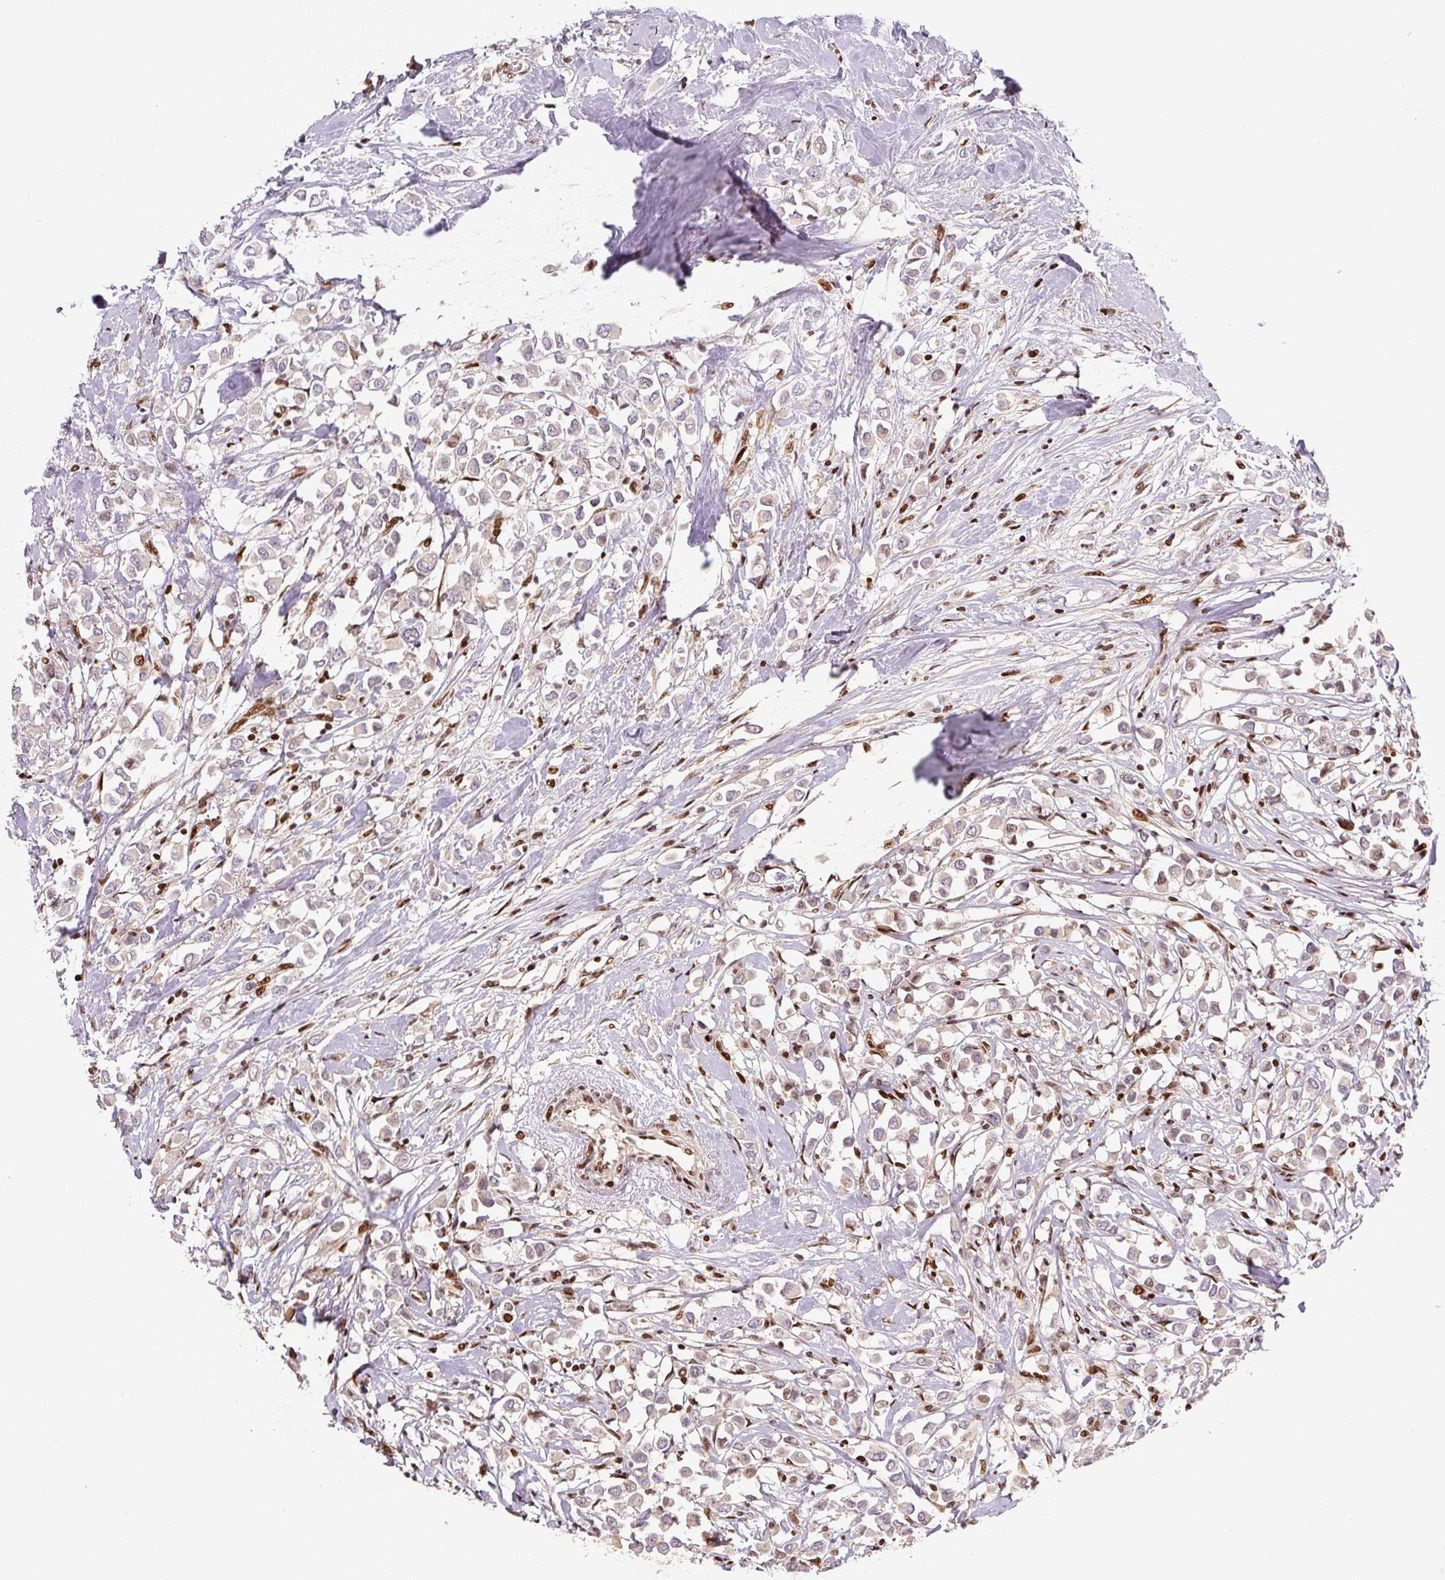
{"staining": {"intensity": "weak", "quantity": "25%-75%", "location": "cytoplasmic/membranous"}, "tissue": "breast cancer", "cell_type": "Tumor cells", "image_type": "cancer", "snomed": [{"axis": "morphology", "description": "Duct carcinoma"}, {"axis": "topography", "description": "Breast"}], "caption": "This is an image of immunohistochemistry staining of breast infiltrating ductal carcinoma, which shows weak positivity in the cytoplasmic/membranous of tumor cells.", "gene": "PYDC2", "patient": {"sex": "female", "age": 61}}